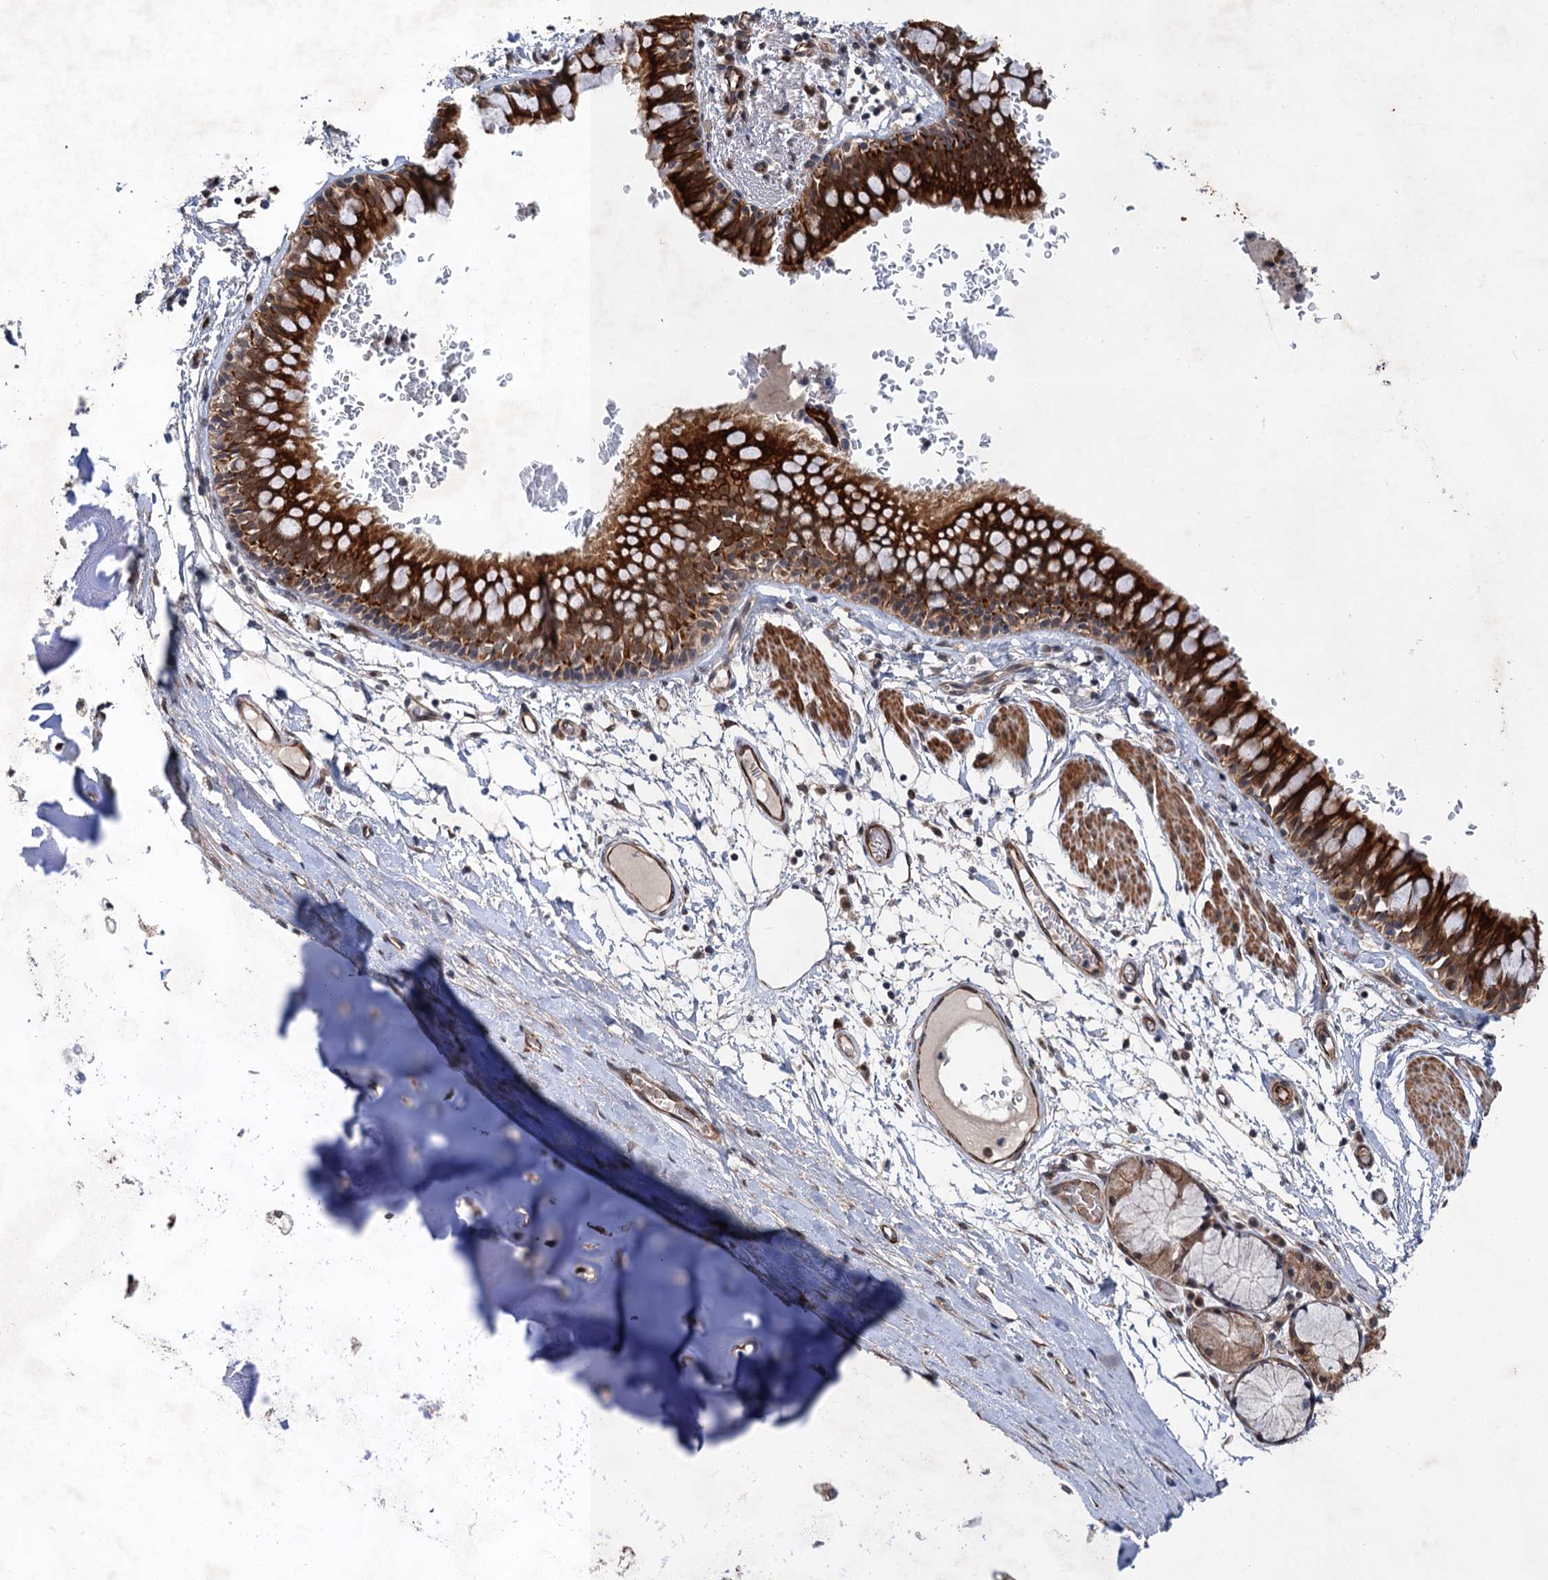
{"staining": {"intensity": "strong", "quantity": ">75%", "location": "cytoplasmic/membranous"}, "tissue": "bronchus", "cell_type": "Respiratory epithelial cells", "image_type": "normal", "snomed": [{"axis": "morphology", "description": "Normal tissue, NOS"}, {"axis": "topography", "description": "Cartilage tissue"}, {"axis": "topography", "description": "Bronchus"}], "caption": "IHC photomicrograph of normal bronchus stained for a protein (brown), which exhibits high levels of strong cytoplasmic/membranous positivity in about >75% of respiratory epithelial cells.", "gene": "TTC31", "patient": {"sex": "female", "age": 36}}